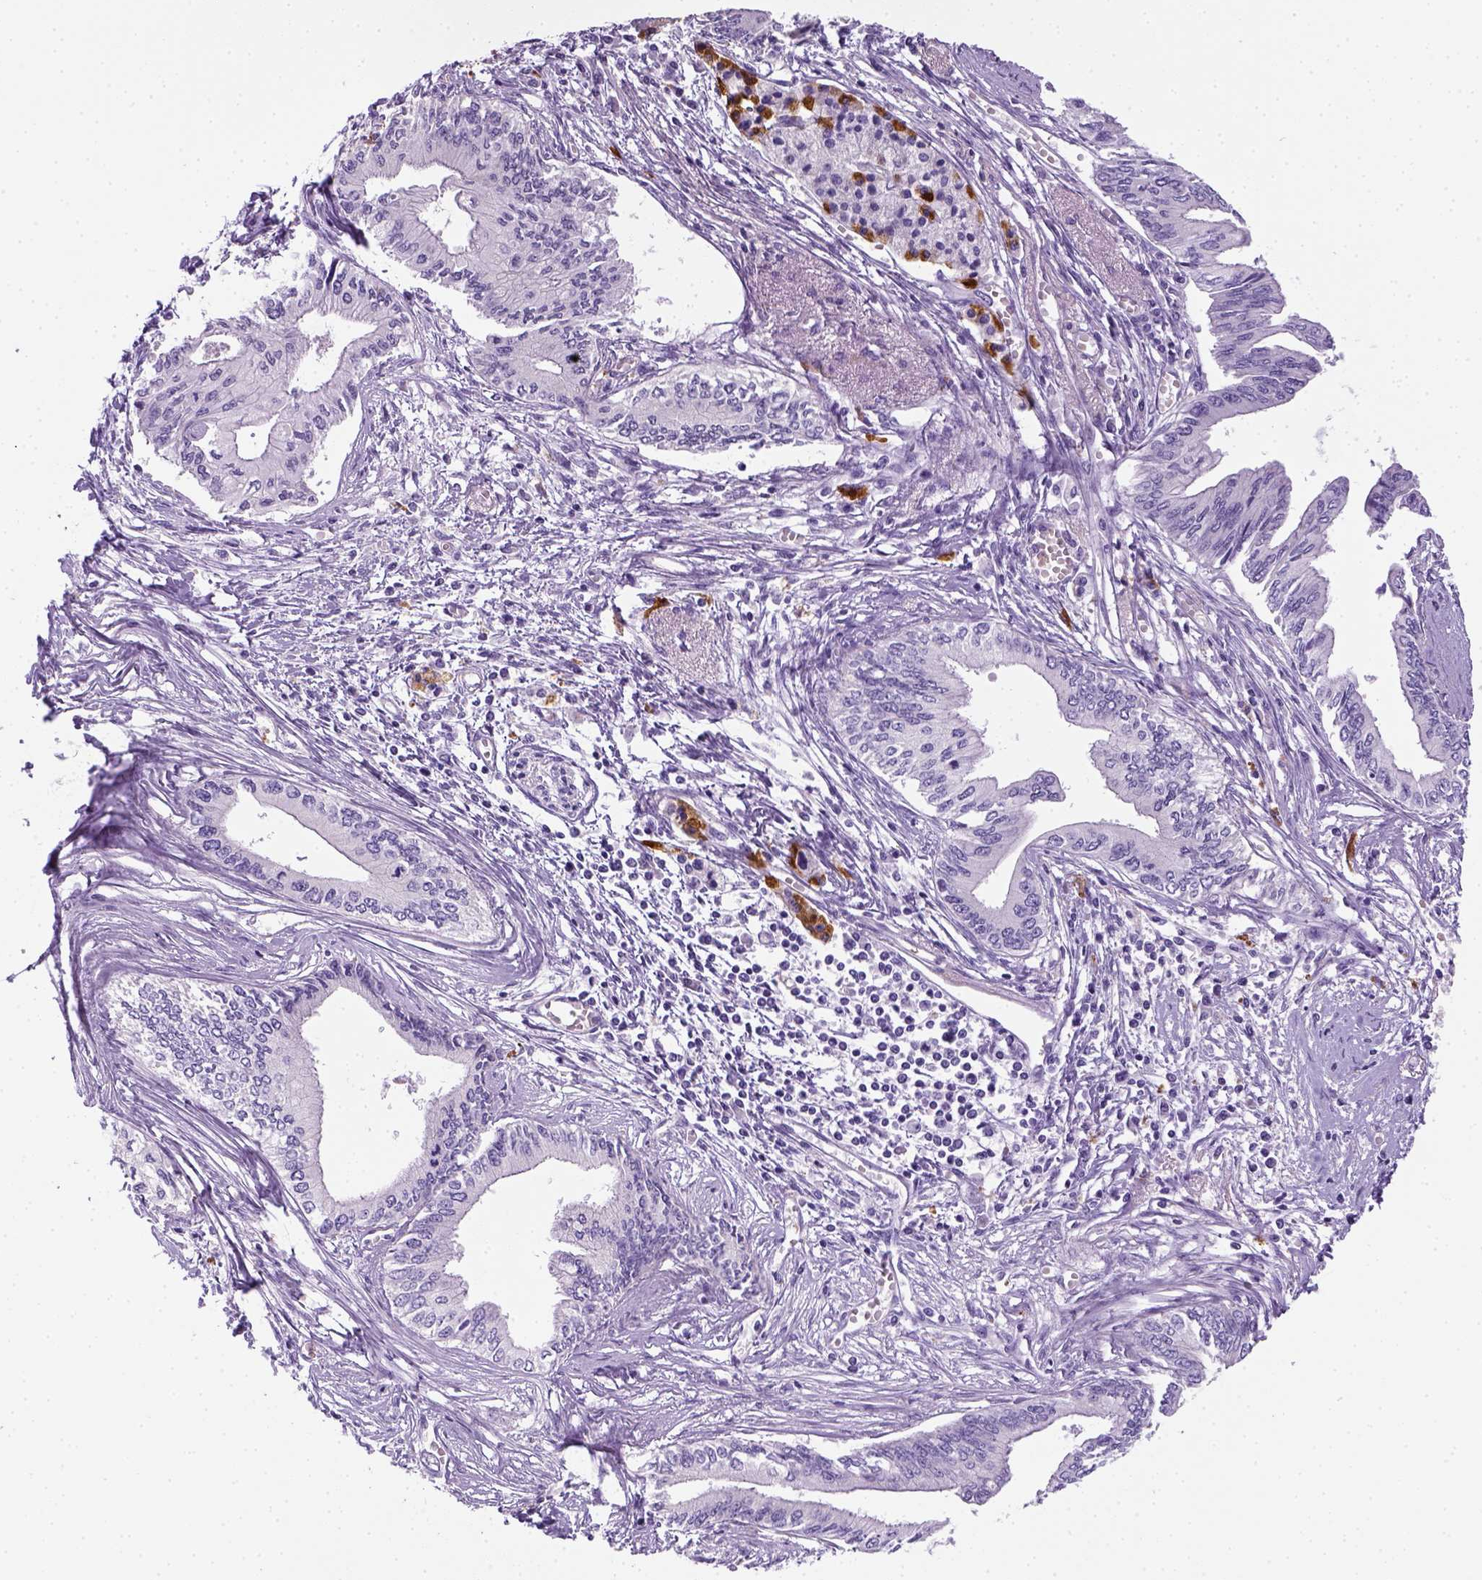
{"staining": {"intensity": "negative", "quantity": "none", "location": "none"}, "tissue": "pancreatic cancer", "cell_type": "Tumor cells", "image_type": "cancer", "snomed": [{"axis": "morphology", "description": "Adenocarcinoma, NOS"}, {"axis": "topography", "description": "Pancreas"}], "caption": "DAB (3,3'-diaminobenzidine) immunohistochemical staining of pancreatic adenocarcinoma exhibits no significant positivity in tumor cells.", "gene": "KRT71", "patient": {"sex": "female", "age": 61}}